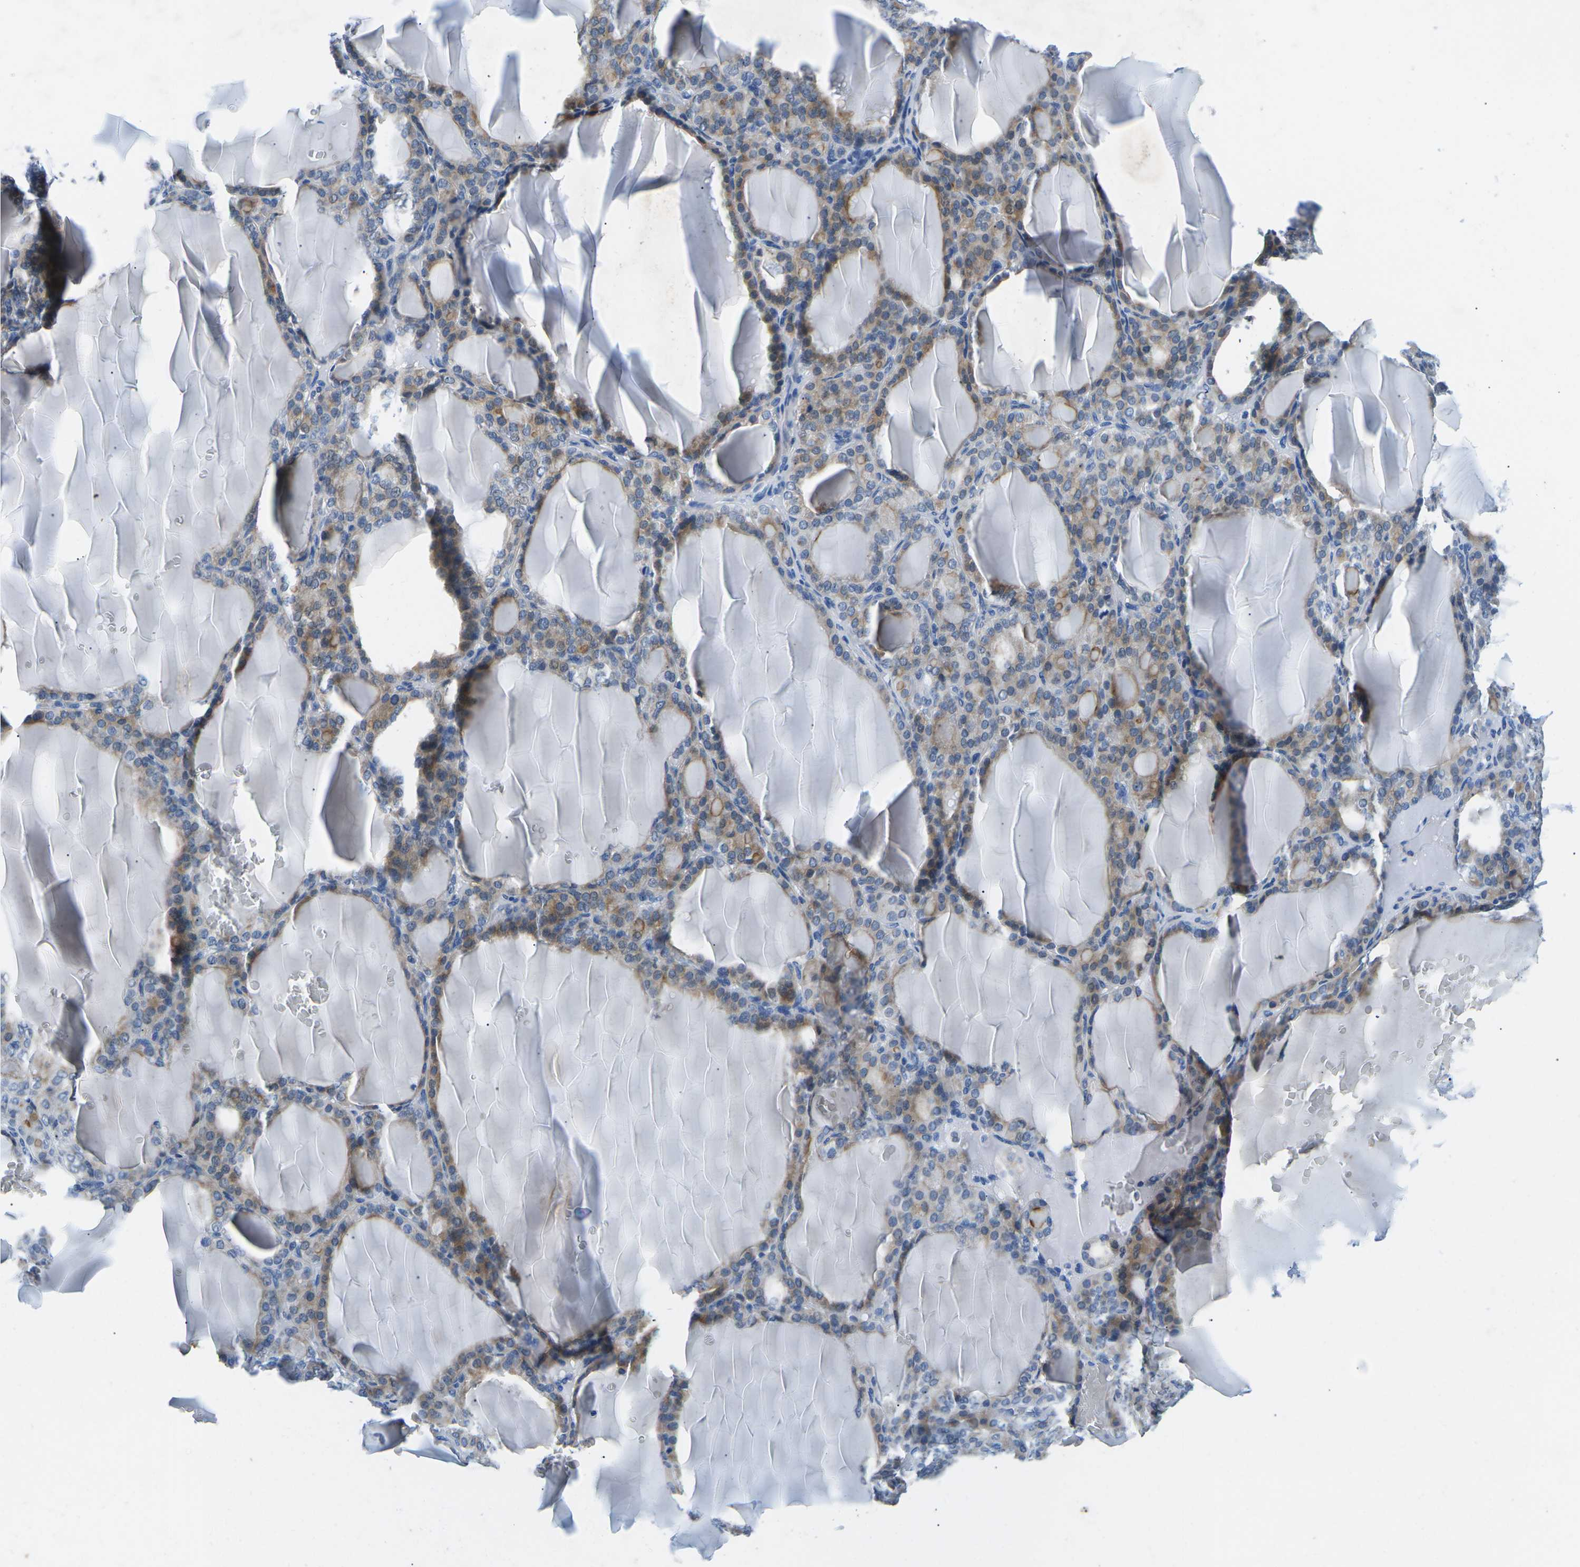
{"staining": {"intensity": "weak", "quantity": "25%-75%", "location": "cytoplasmic/membranous"}, "tissue": "thyroid gland", "cell_type": "Glandular cells", "image_type": "normal", "snomed": [{"axis": "morphology", "description": "Normal tissue, NOS"}, {"axis": "topography", "description": "Thyroid gland"}], "caption": "Brown immunohistochemical staining in benign thyroid gland displays weak cytoplasmic/membranous expression in about 25%-75% of glandular cells.", "gene": "TM6SF1", "patient": {"sex": "female", "age": 28}}